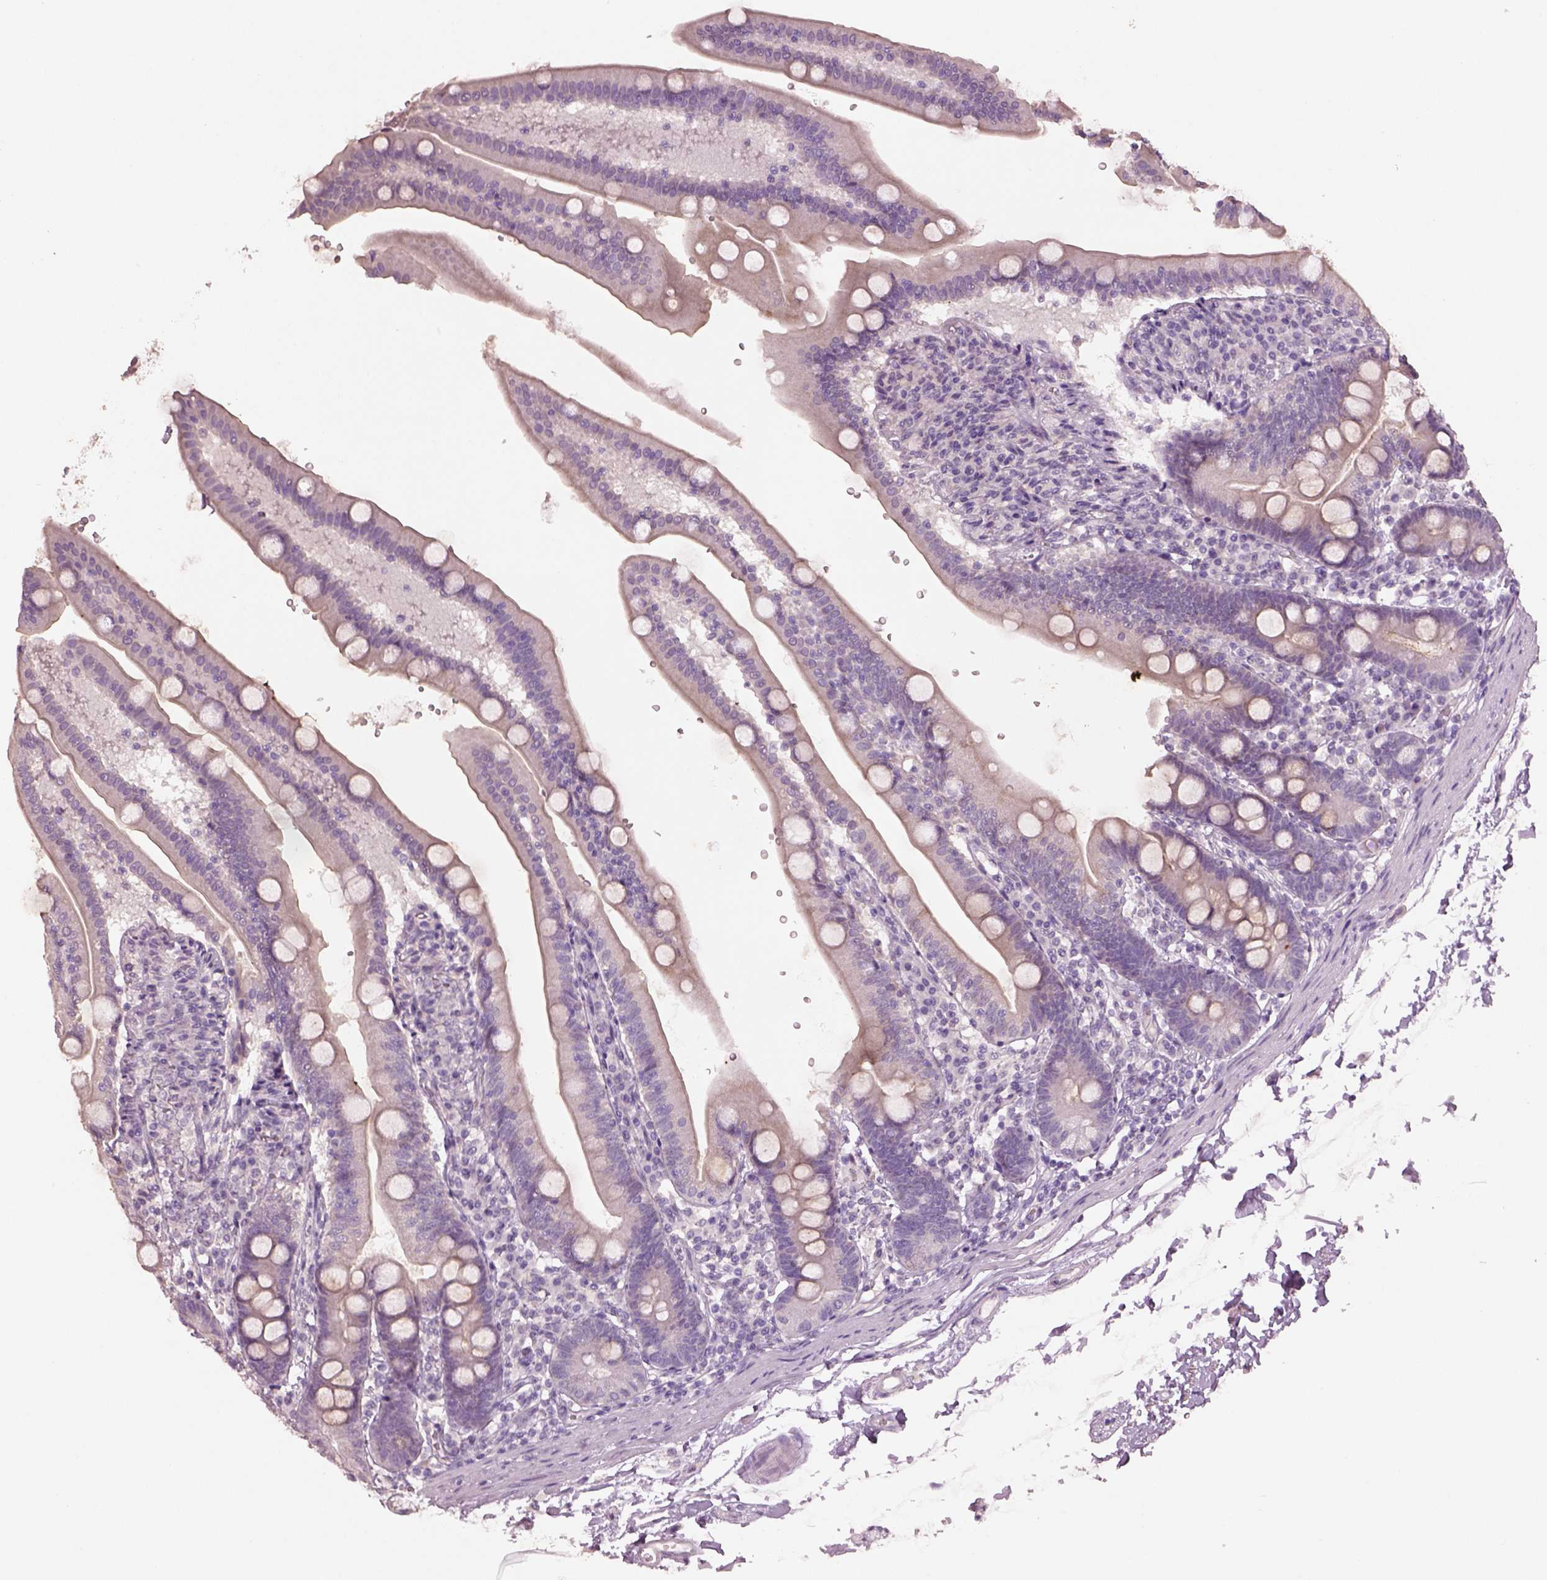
{"staining": {"intensity": "weak", "quantity": "<25%", "location": "cytoplasmic/membranous"}, "tissue": "duodenum", "cell_type": "Glandular cells", "image_type": "normal", "snomed": [{"axis": "morphology", "description": "Normal tissue, NOS"}, {"axis": "topography", "description": "Duodenum"}], "caption": "An image of human duodenum is negative for staining in glandular cells. (DAB (3,3'-diaminobenzidine) immunohistochemistry (IHC) visualized using brightfield microscopy, high magnification).", "gene": "KCNIP3", "patient": {"sex": "female", "age": 67}}